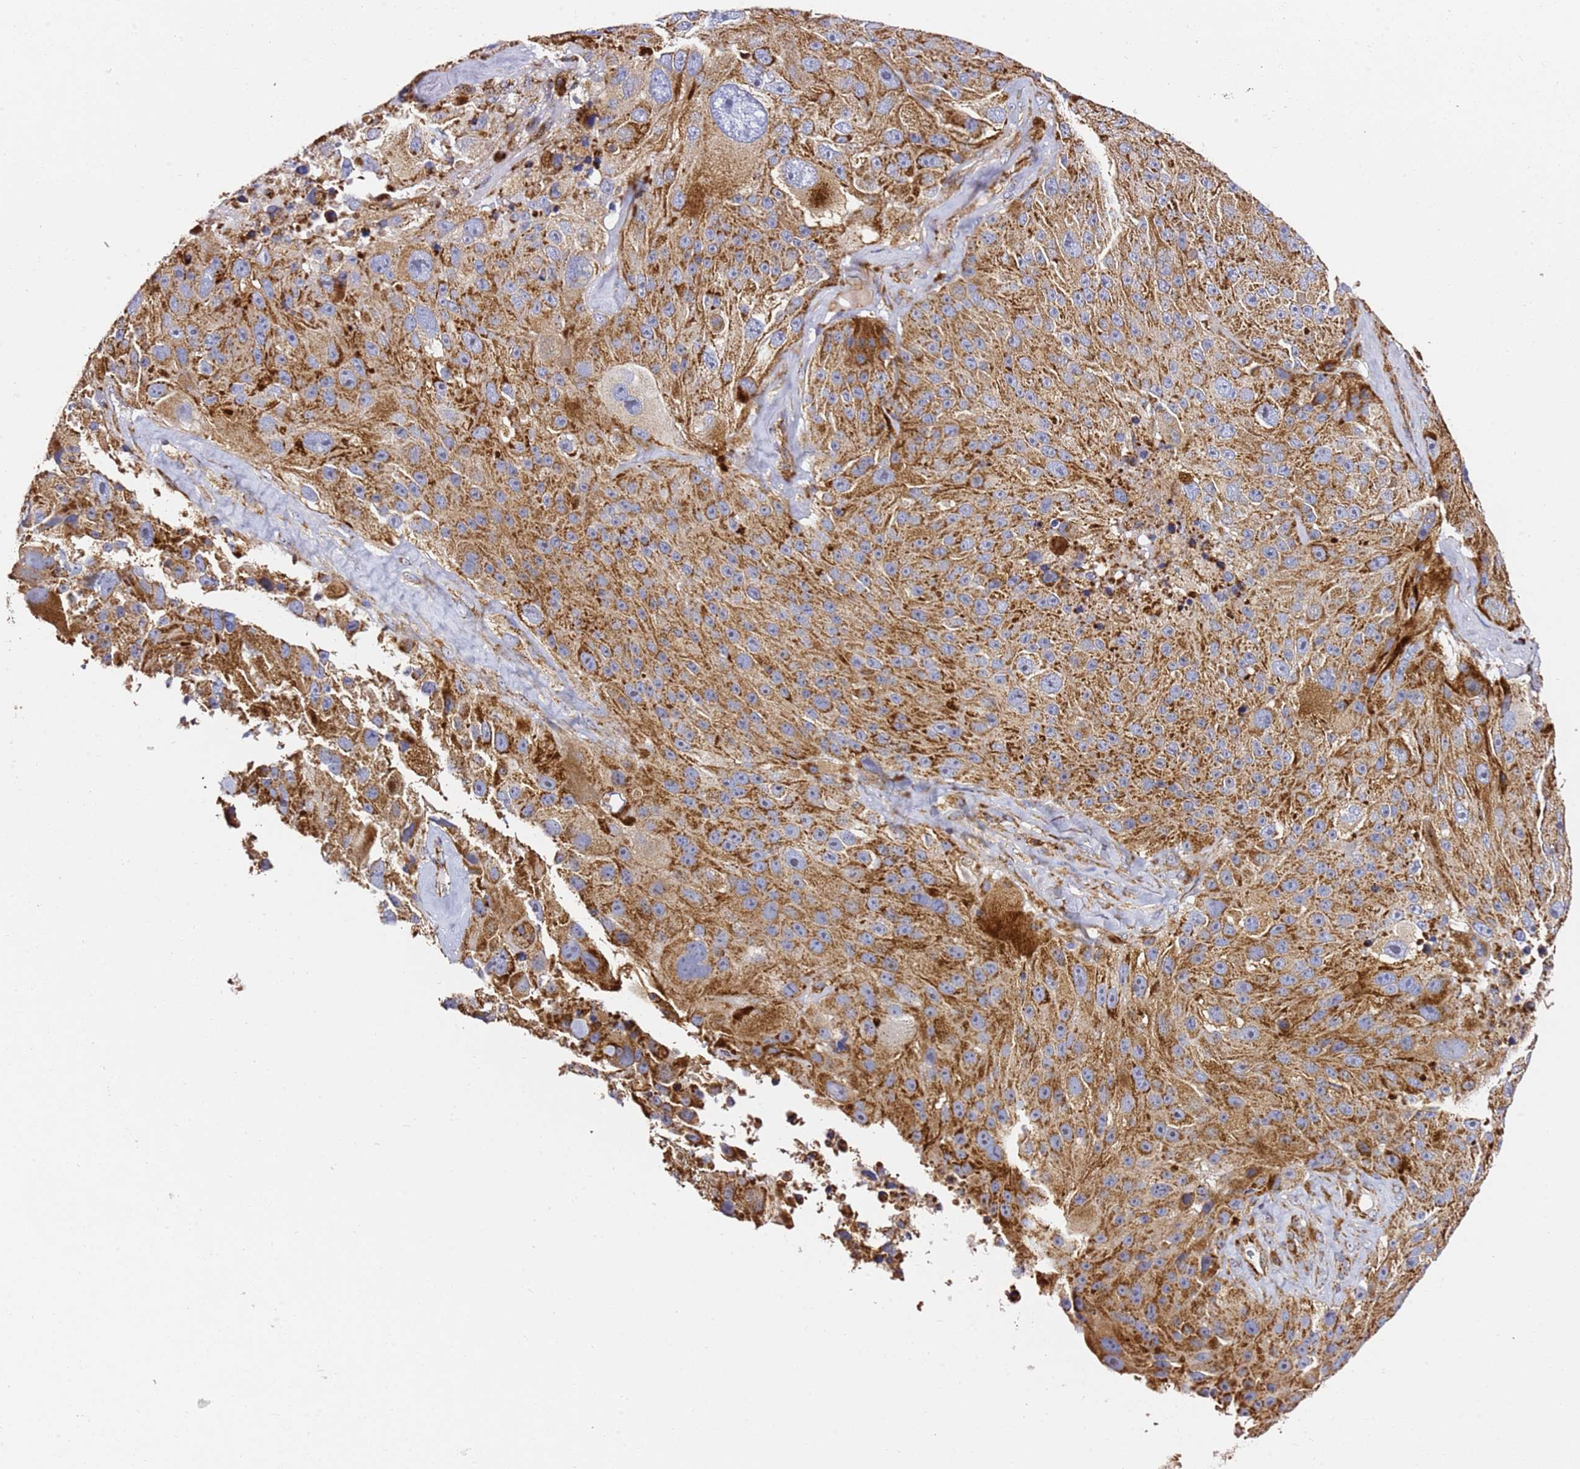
{"staining": {"intensity": "strong", "quantity": ">75%", "location": "cytoplasmic/membranous"}, "tissue": "melanoma", "cell_type": "Tumor cells", "image_type": "cancer", "snomed": [{"axis": "morphology", "description": "Malignant melanoma, Metastatic site"}, {"axis": "topography", "description": "Lymph node"}], "caption": "Malignant melanoma (metastatic site) tissue shows strong cytoplasmic/membranous staining in about >75% of tumor cells (Brightfield microscopy of DAB IHC at high magnification).", "gene": "NDUFA3", "patient": {"sex": "male", "age": 62}}